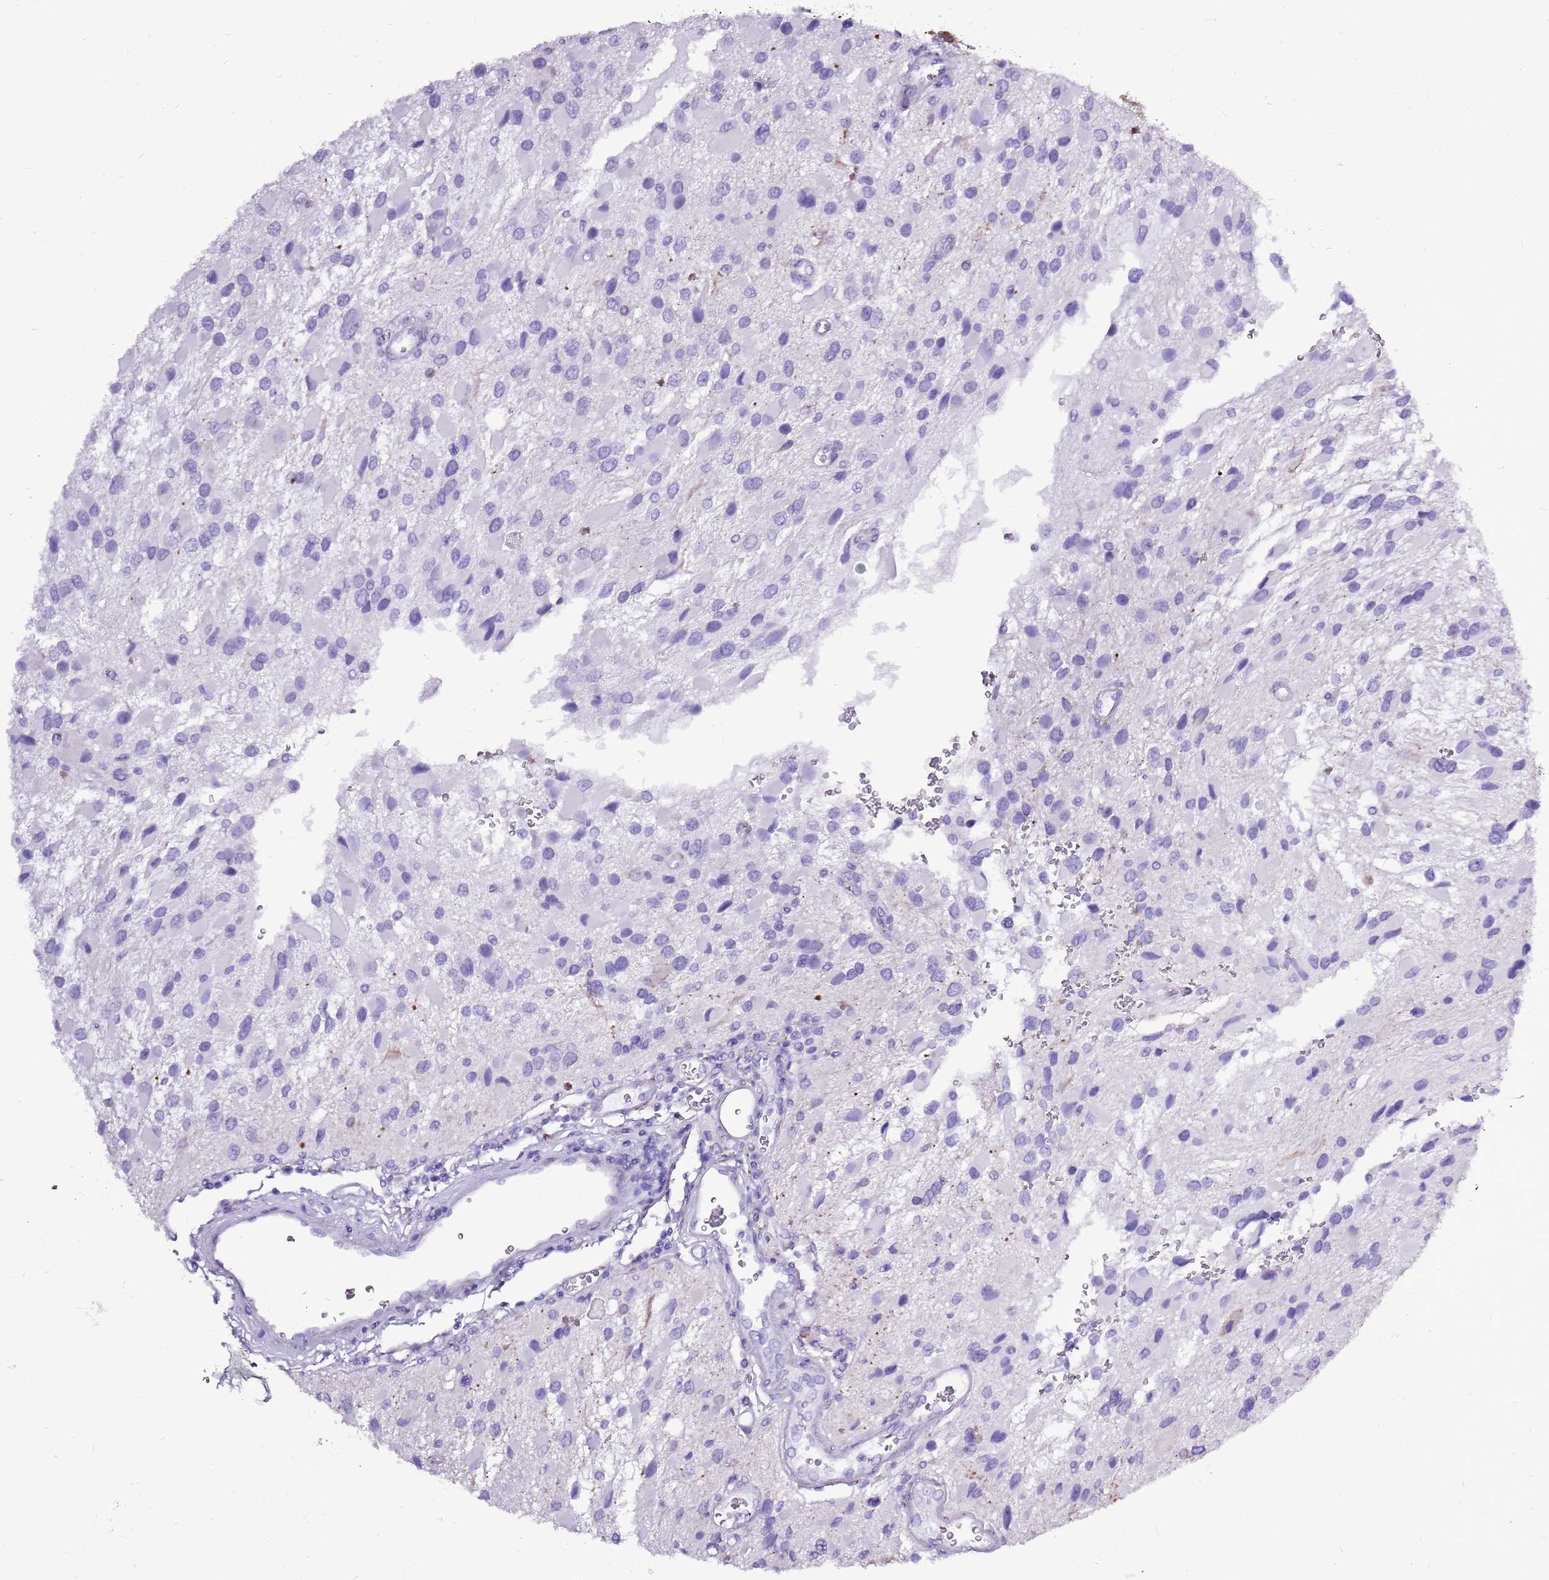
{"staining": {"intensity": "negative", "quantity": "none", "location": "none"}, "tissue": "glioma", "cell_type": "Tumor cells", "image_type": "cancer", "snomed": [{"axis": "morphology", "description": "Glioma, malignant, High grade"}, {"axis": "topography", "description": "Brain"}], "caption": "This is an IHC micrograph of human glioma. There is no expression in tumor cells.", "gene": "ACSS3", "patient": {"sex": "male", "age": 53}}